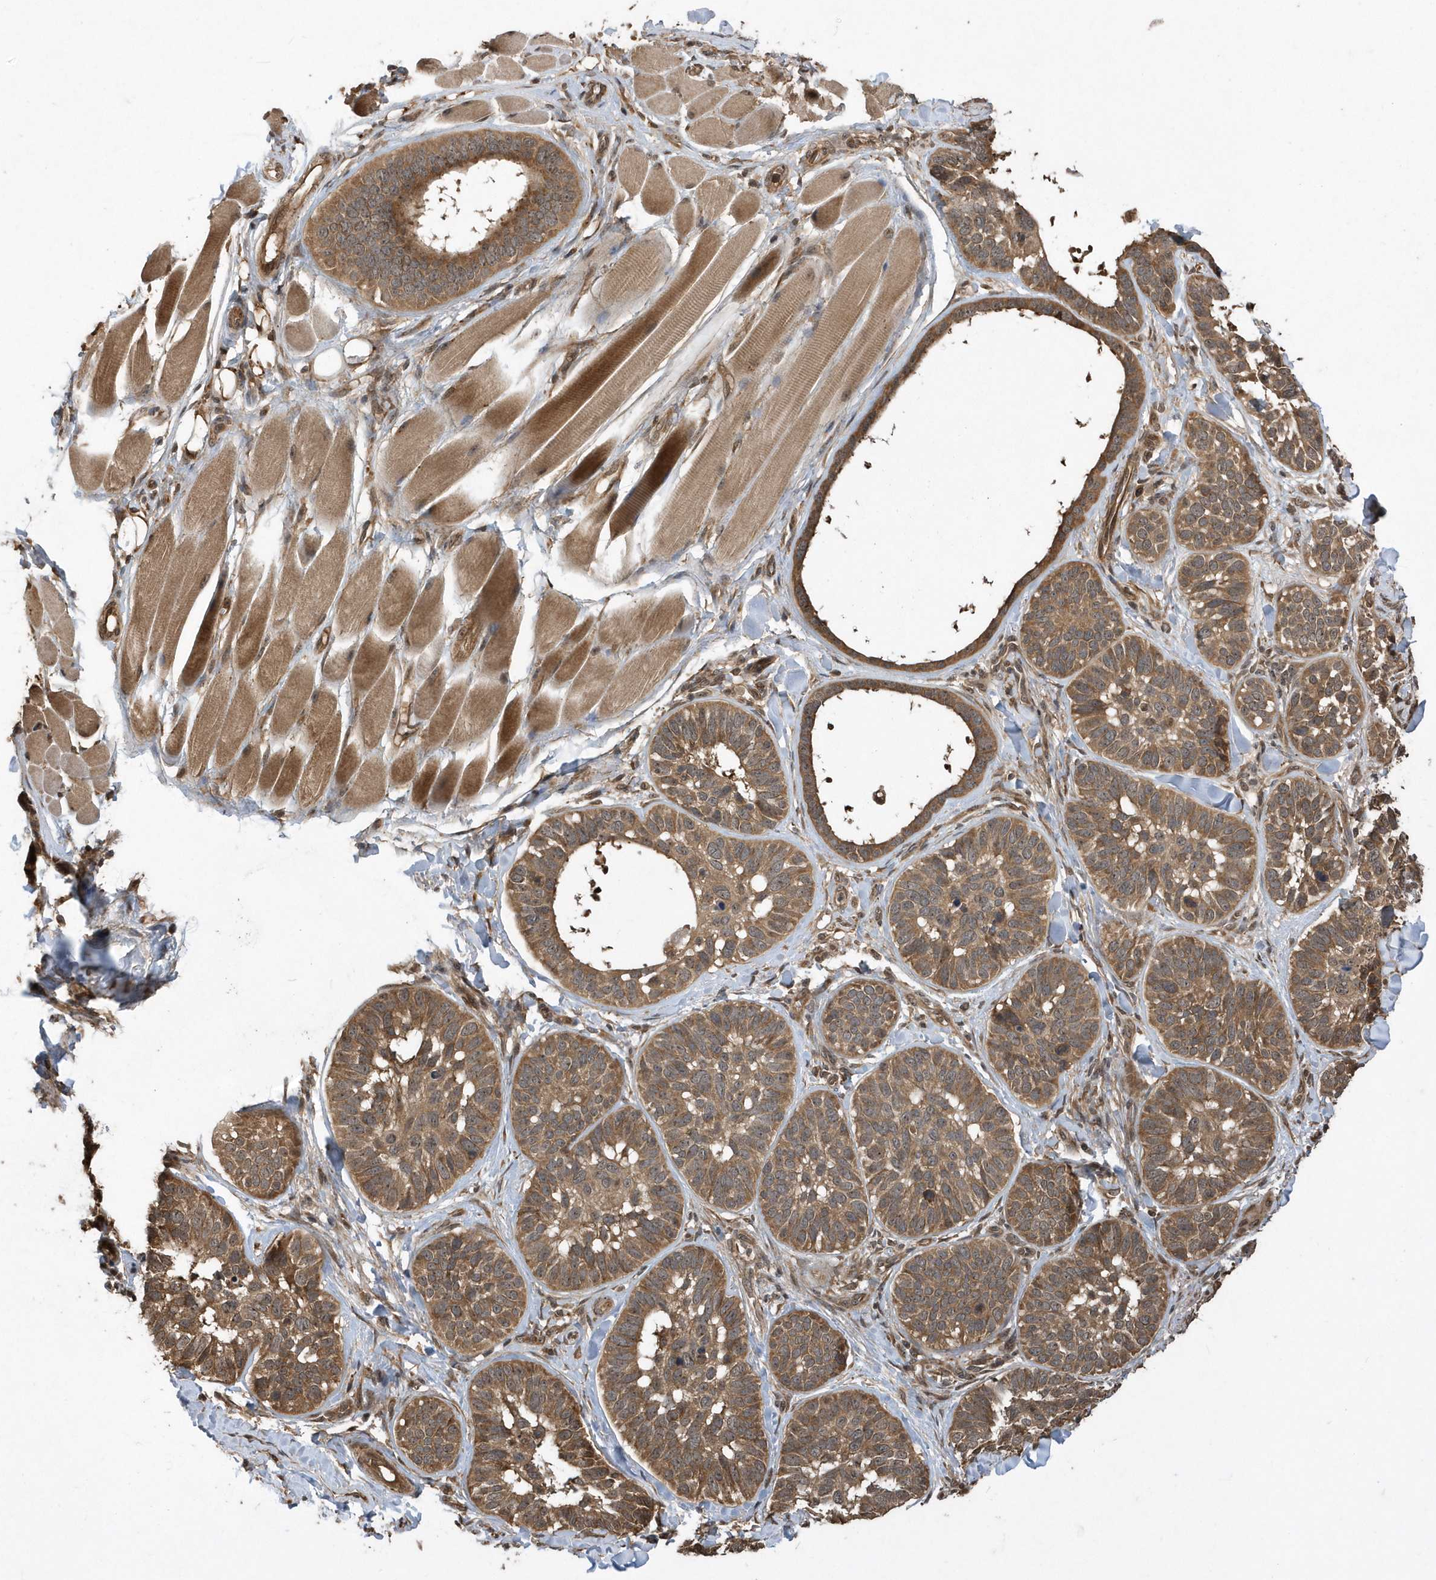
{"staining": {"intensity": "moderate", "quantity": ">75%", "location": "cytoplasmic/membranous"}, "tissue": "skin cancer", "cell_type": "Tumor cells", "image_type": "cancer", "snomed": [{"axis": "morphology", "description": "Basal cell carcinoma"}, {"axis": "topography", "description": "Skin"}], "caption": "Tumor cells demonstrate medium levels of moderate cytoplasmic/membranous expression in approximately >75% of cells in human skin basal cell carcinoma.", "gene": "WASHC5", "patient": {"sex": "male", "age": 62}}